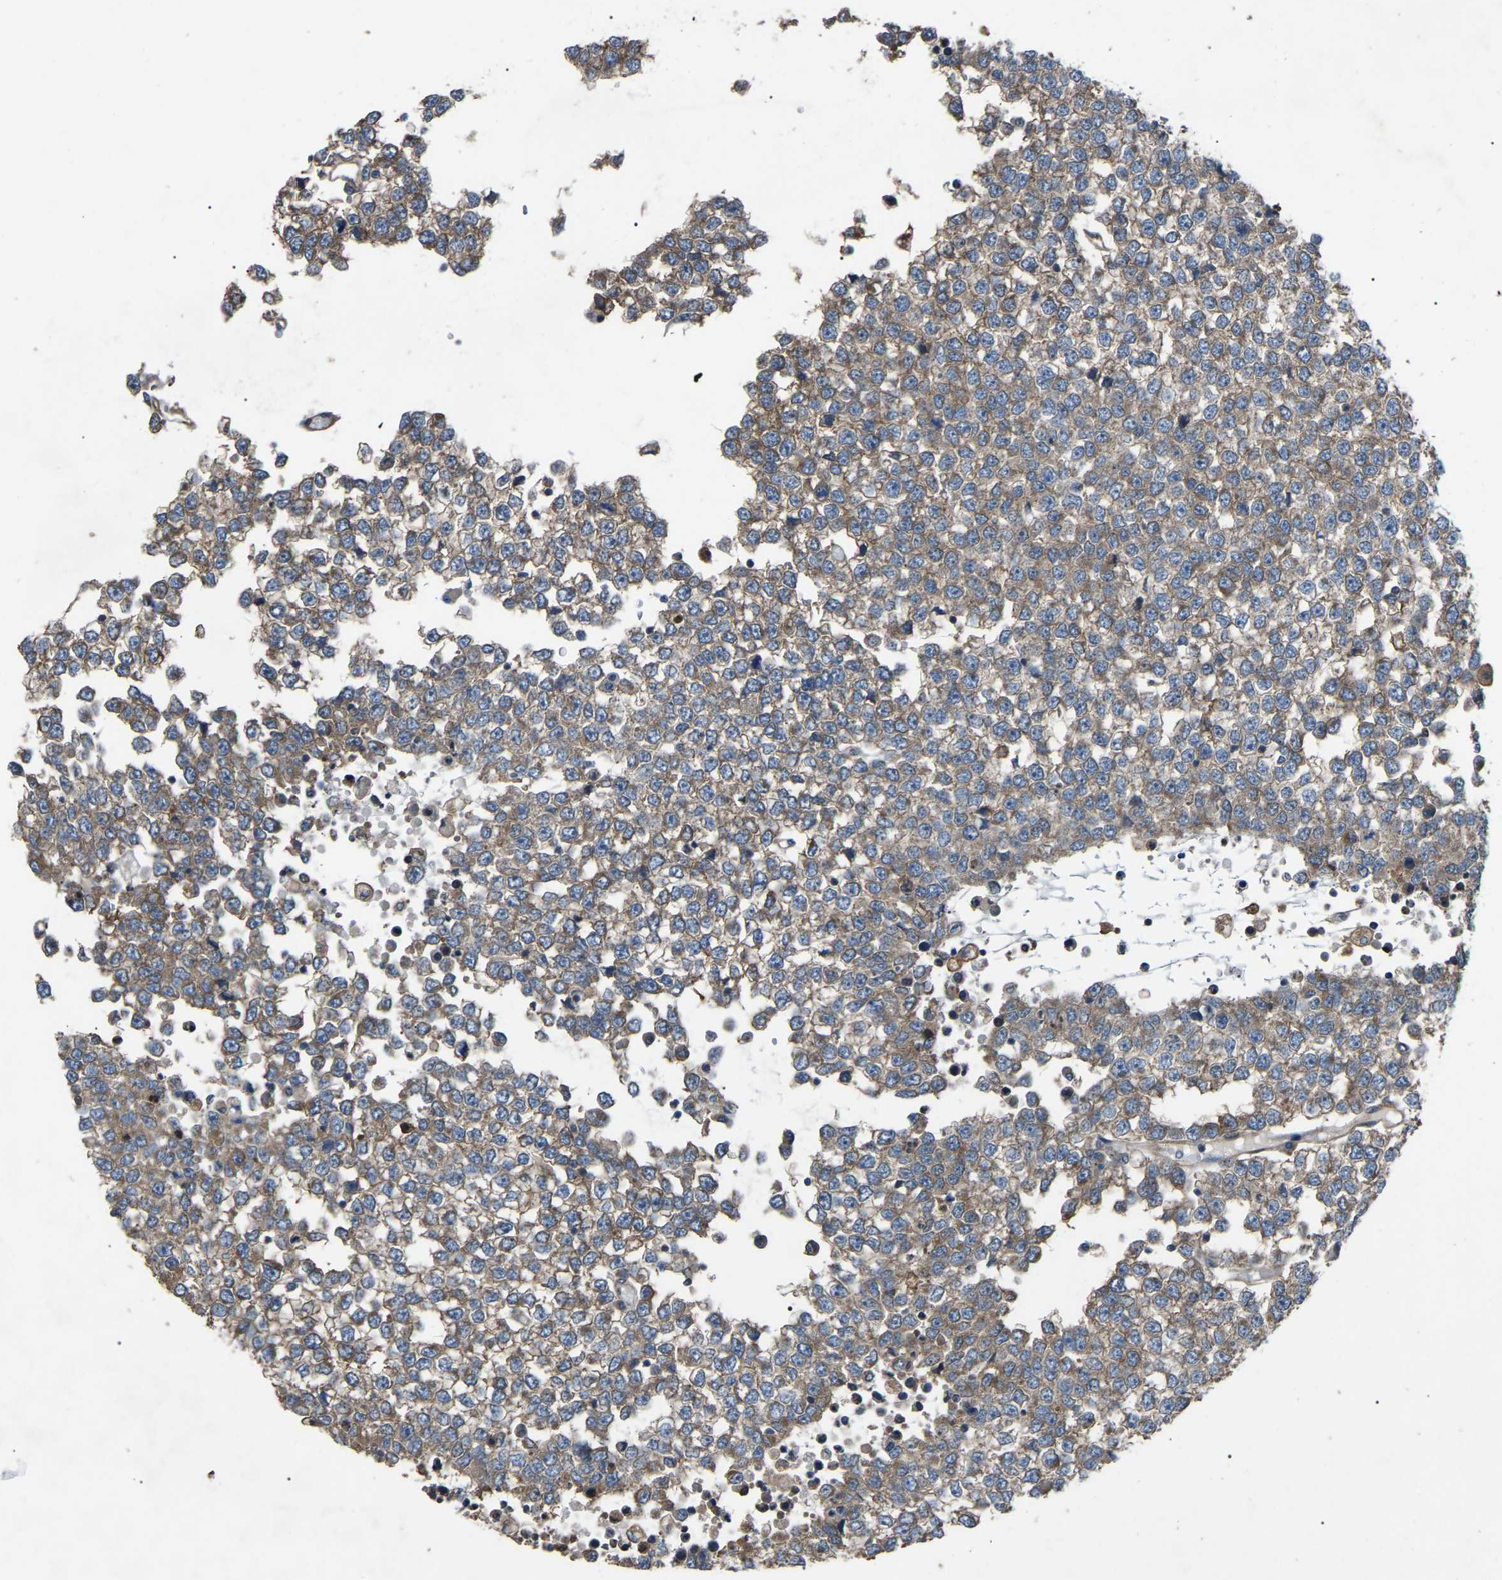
{"staining": {"intensity": "moderate", "quantity": ">75%", "location": "cytoplasmic/membranous"}, "tissue": "testis cancer", "cell_type": "Tumor cells", "image_type": "cancer", "snomed": [{"axis": "morphology", "description": "Seminoma, NOS"}, {"axis": "topography", "description": "Testis"}], "caption": "Human testis cancer (seminoma) stained for a protein (brown) reveals moderate cytoplasmic/membranous positive expression in about >75% of tumor cells.", "gene": "AIMP1", "patient": {"sex": "male", "age": 65}}